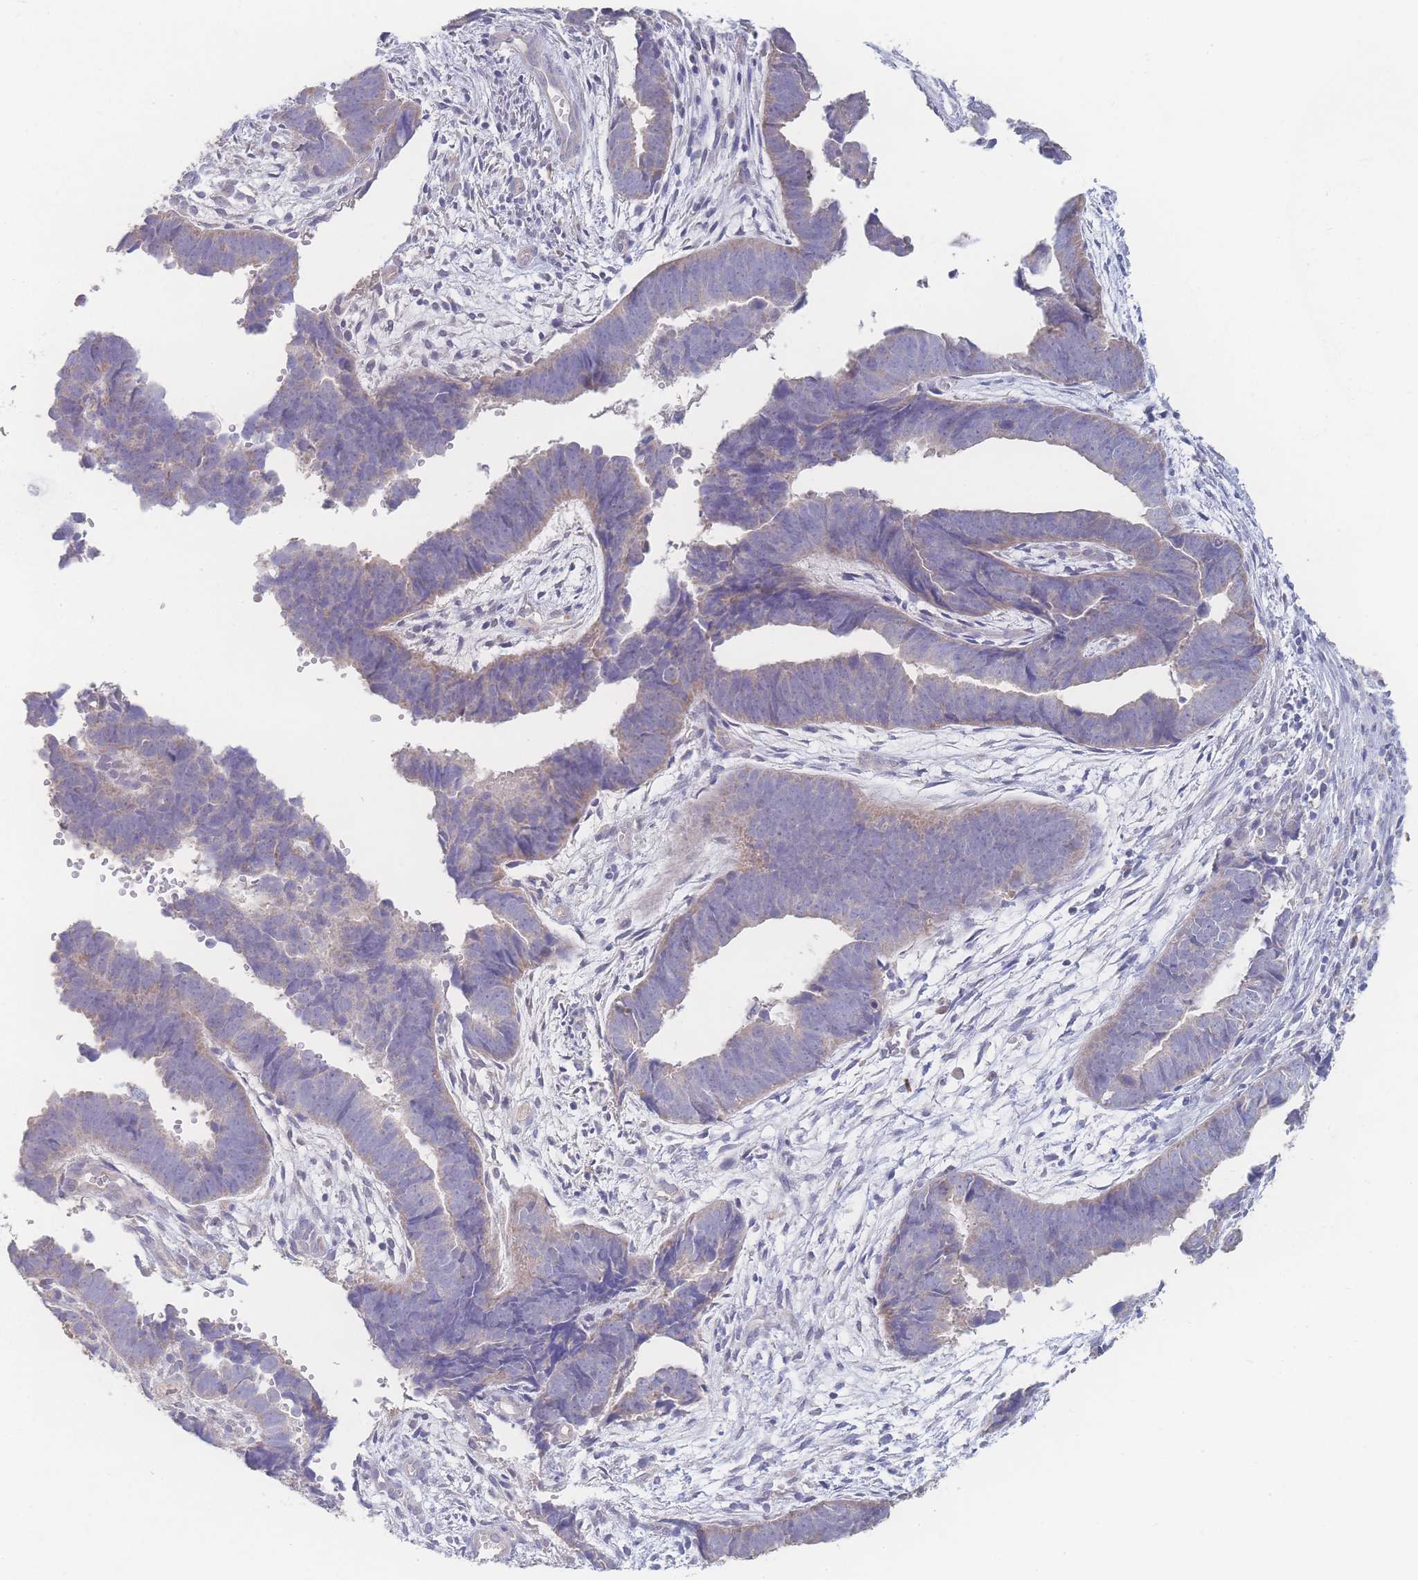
{"staining": {"intensity": "weak", "quantity": "<25%", "location": "cytoplasmic/membranous"}, "tissue": "endometrial cancer", "cell_type": "Tumor cells", "image_type": "cancer", "snomed": [{"axis": "morphology", "description": "Adenocarcinoma, NOS"}, {"axis": "topography", "description": "Endometrium"}], "caption": "High magnification brightfield microscopy of endometrial cancer (adenocarcinoma) stained with DAB (3,3'-diaminobenzidine) (brown) and counterstained with hematoxylin (blue): tumor cells show no significant expression.", "gene": "GIPR", "patient": {"sex": "female", "age": 75}}